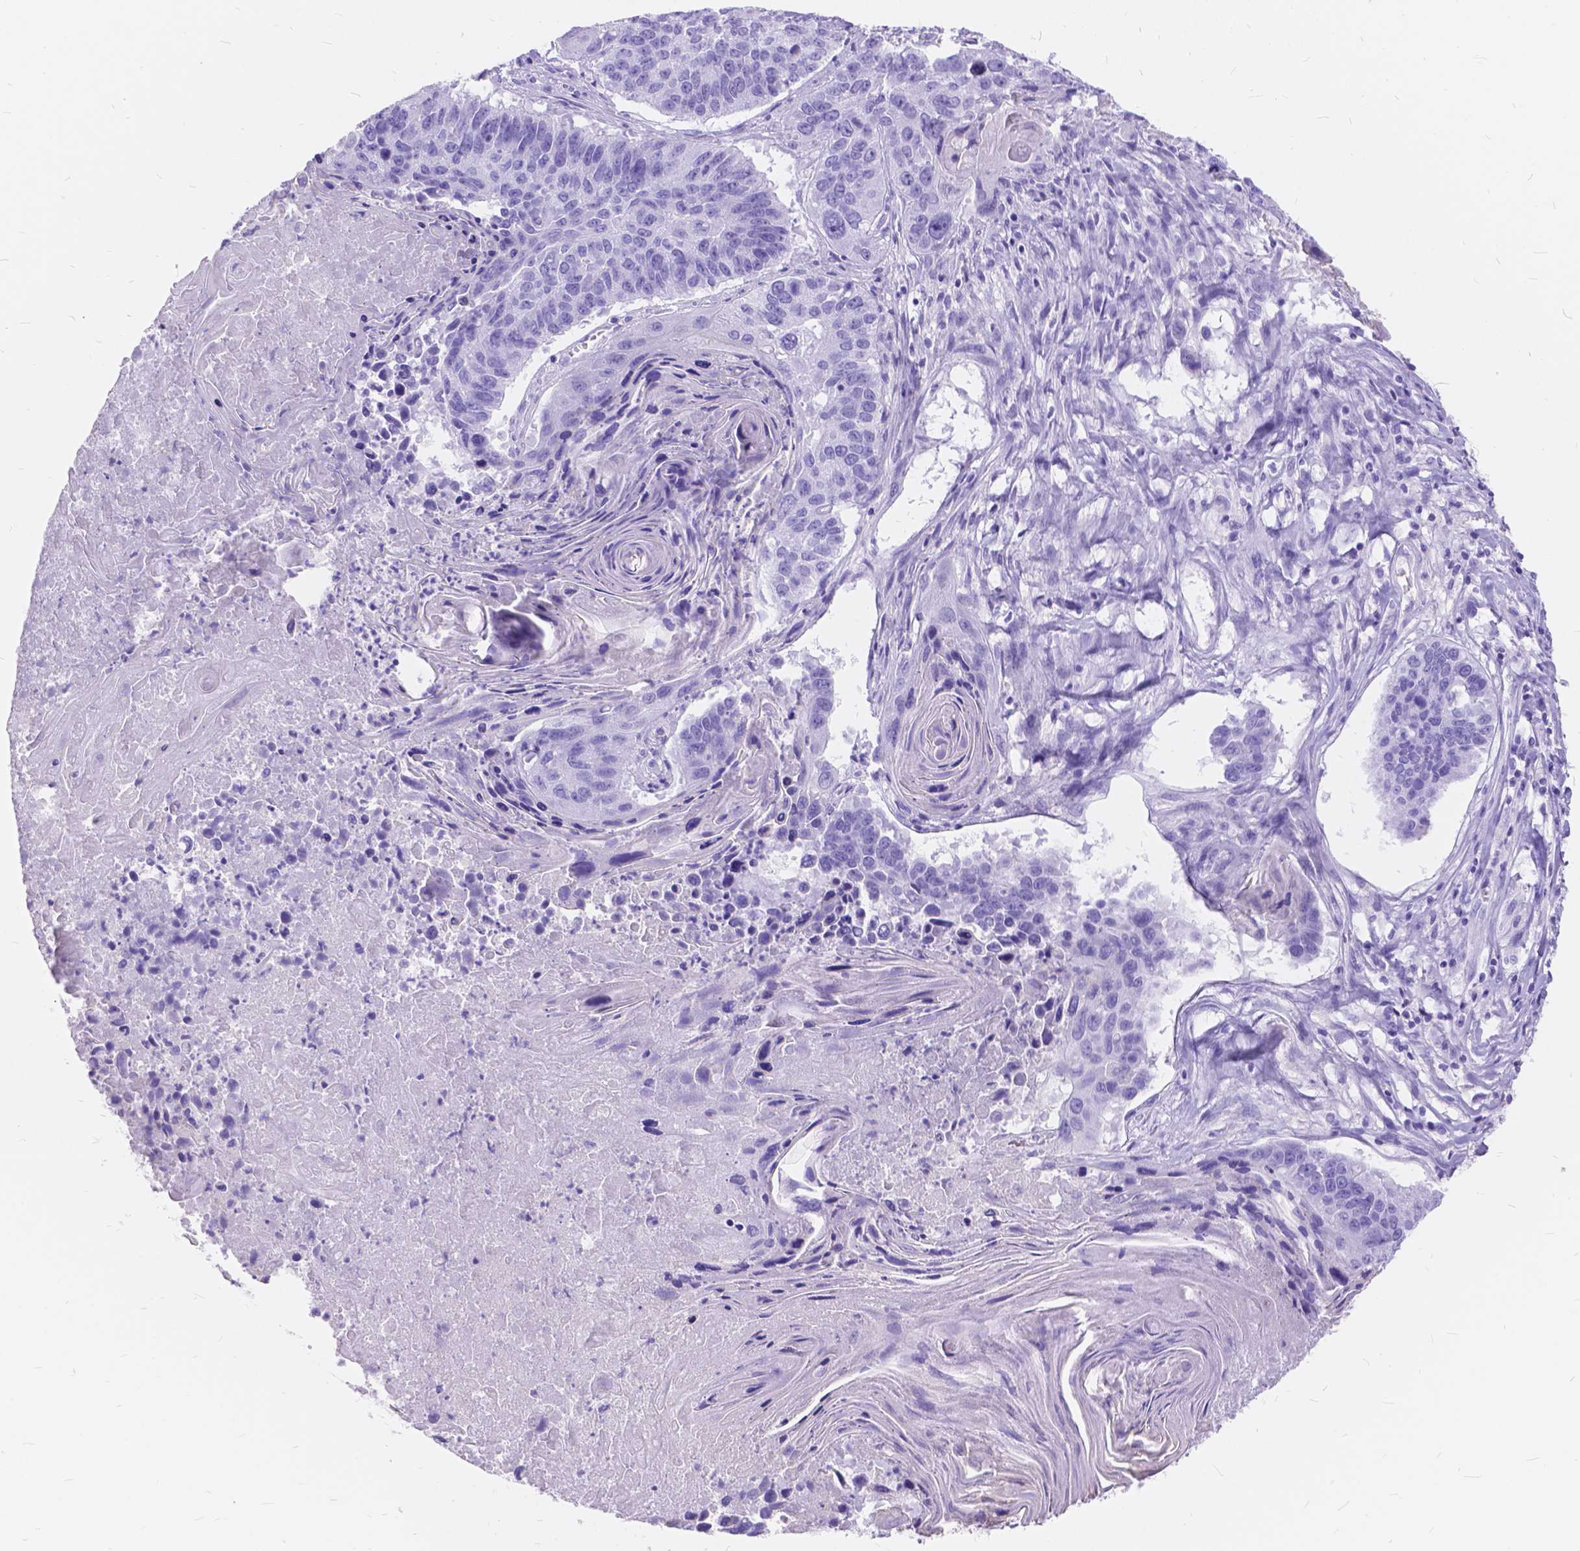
{"staining": {"intensity": "negative", "quantity": "none", "location": "none"}, "tissue": "lung cancer", "cell_type": "Tumor cells", "image_type": "cancer", "snomed": [{"axis": "morphology", "description": "Squamous cell carcinoma, NOS"}, {"axis": "topography", "description": "Lung"}], "caption": "Tumor cells show no significant protein positivity in squamous cell carcinoma (lung).", "gene": "FOXL2", "patient": {"sex": "male", "age": 73}}